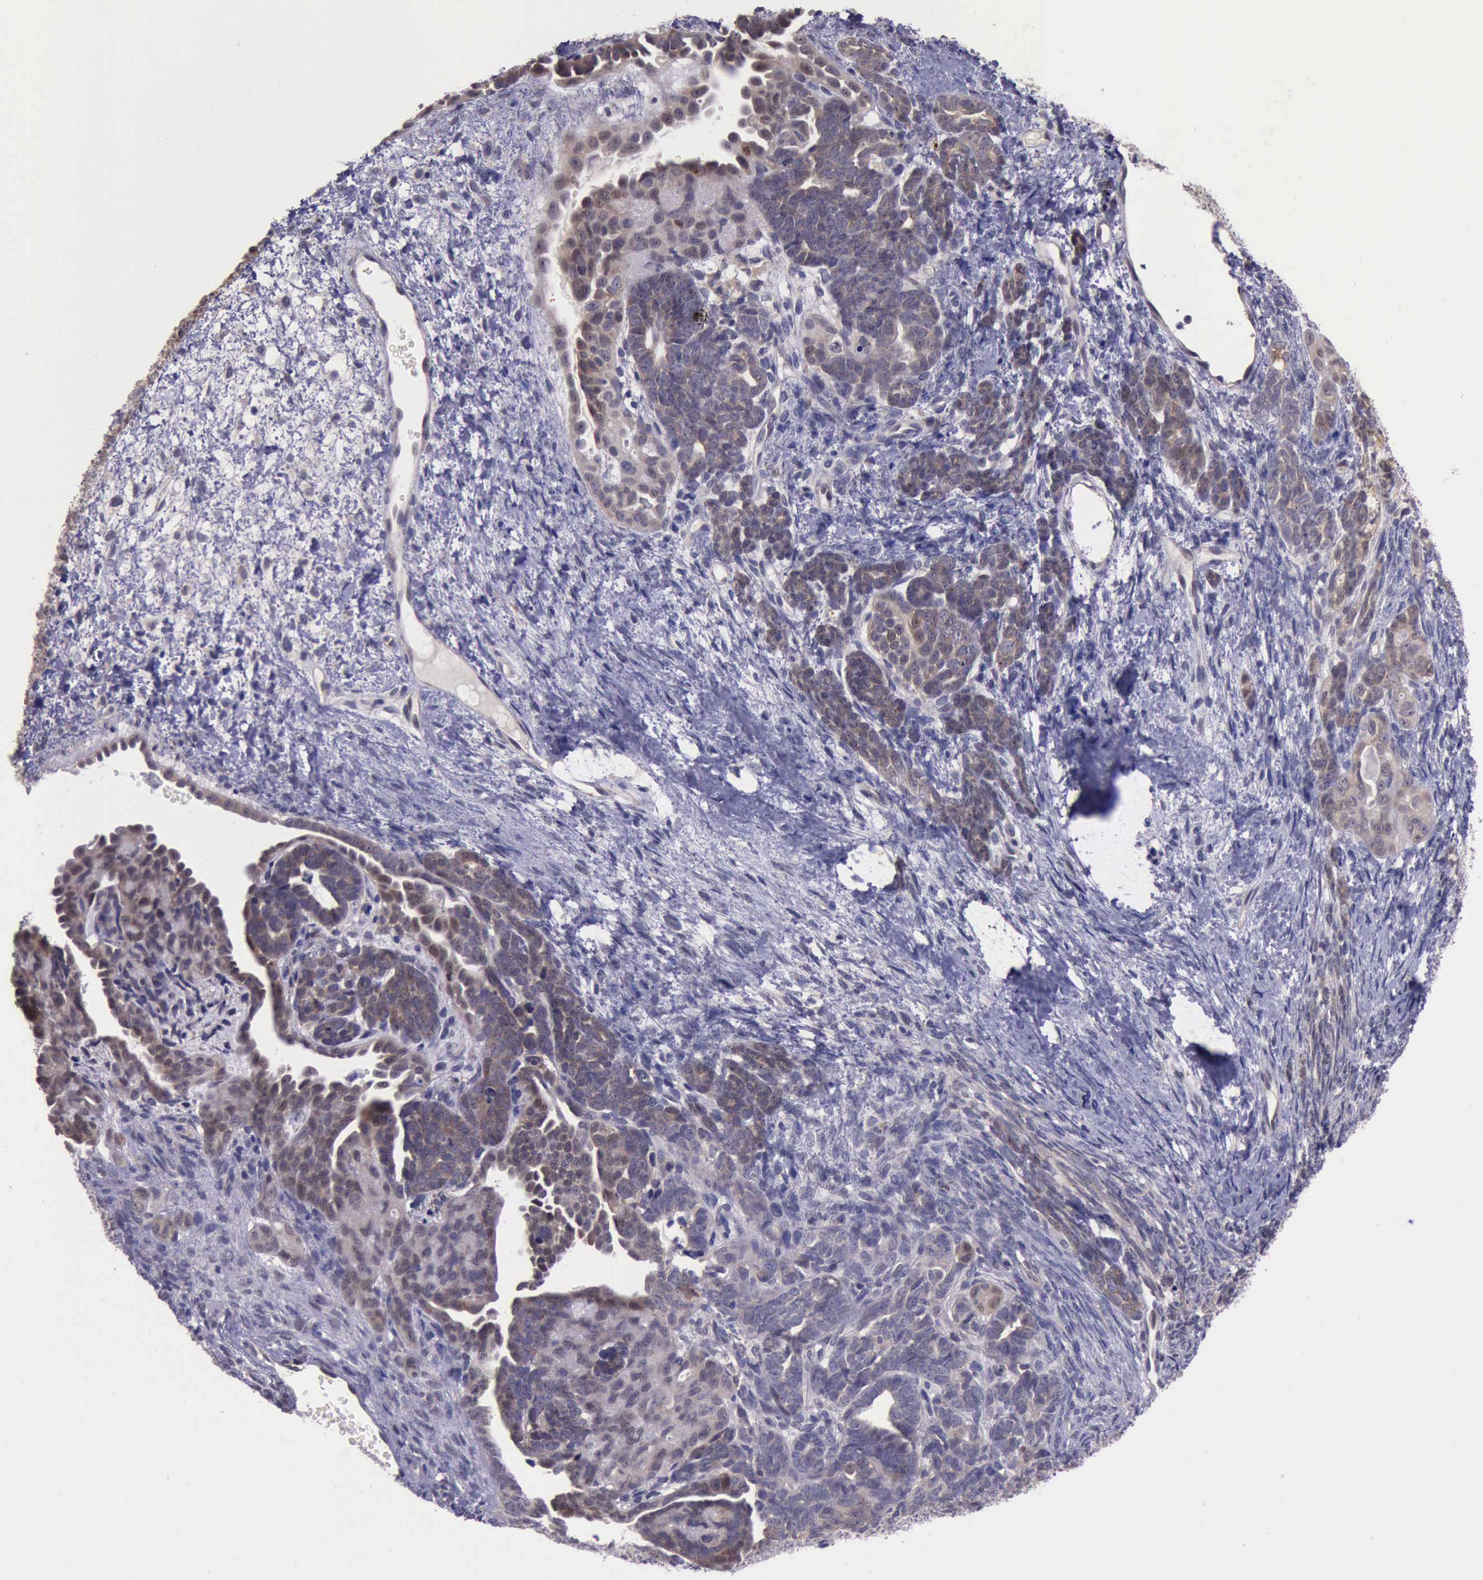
{"staining": {"intensity": "moderate", "quantity": ">75%", "location": "cytoplasmic/membranous"}, "tissue": "endometrial cancer", "cell_type": "Tumor cells", "image_type": "cancer", "snomed": [{"axis": "morphology", "description": "Neoplasm, malignant, NOS"}, {"axis": "topography", "description": "Endometrium"}], "caption": "Immunohistochemical staining of neoplasm (malignant) (endometrial) reveals medium levels of moderate cytoplasmic/membranous protein positivity in about >75% of tumor cells. (Brightfield microscopy of DAB IHC at high magnification).", "gene": "PLEK2", "patient": {"sex": "female", "age": 74}}